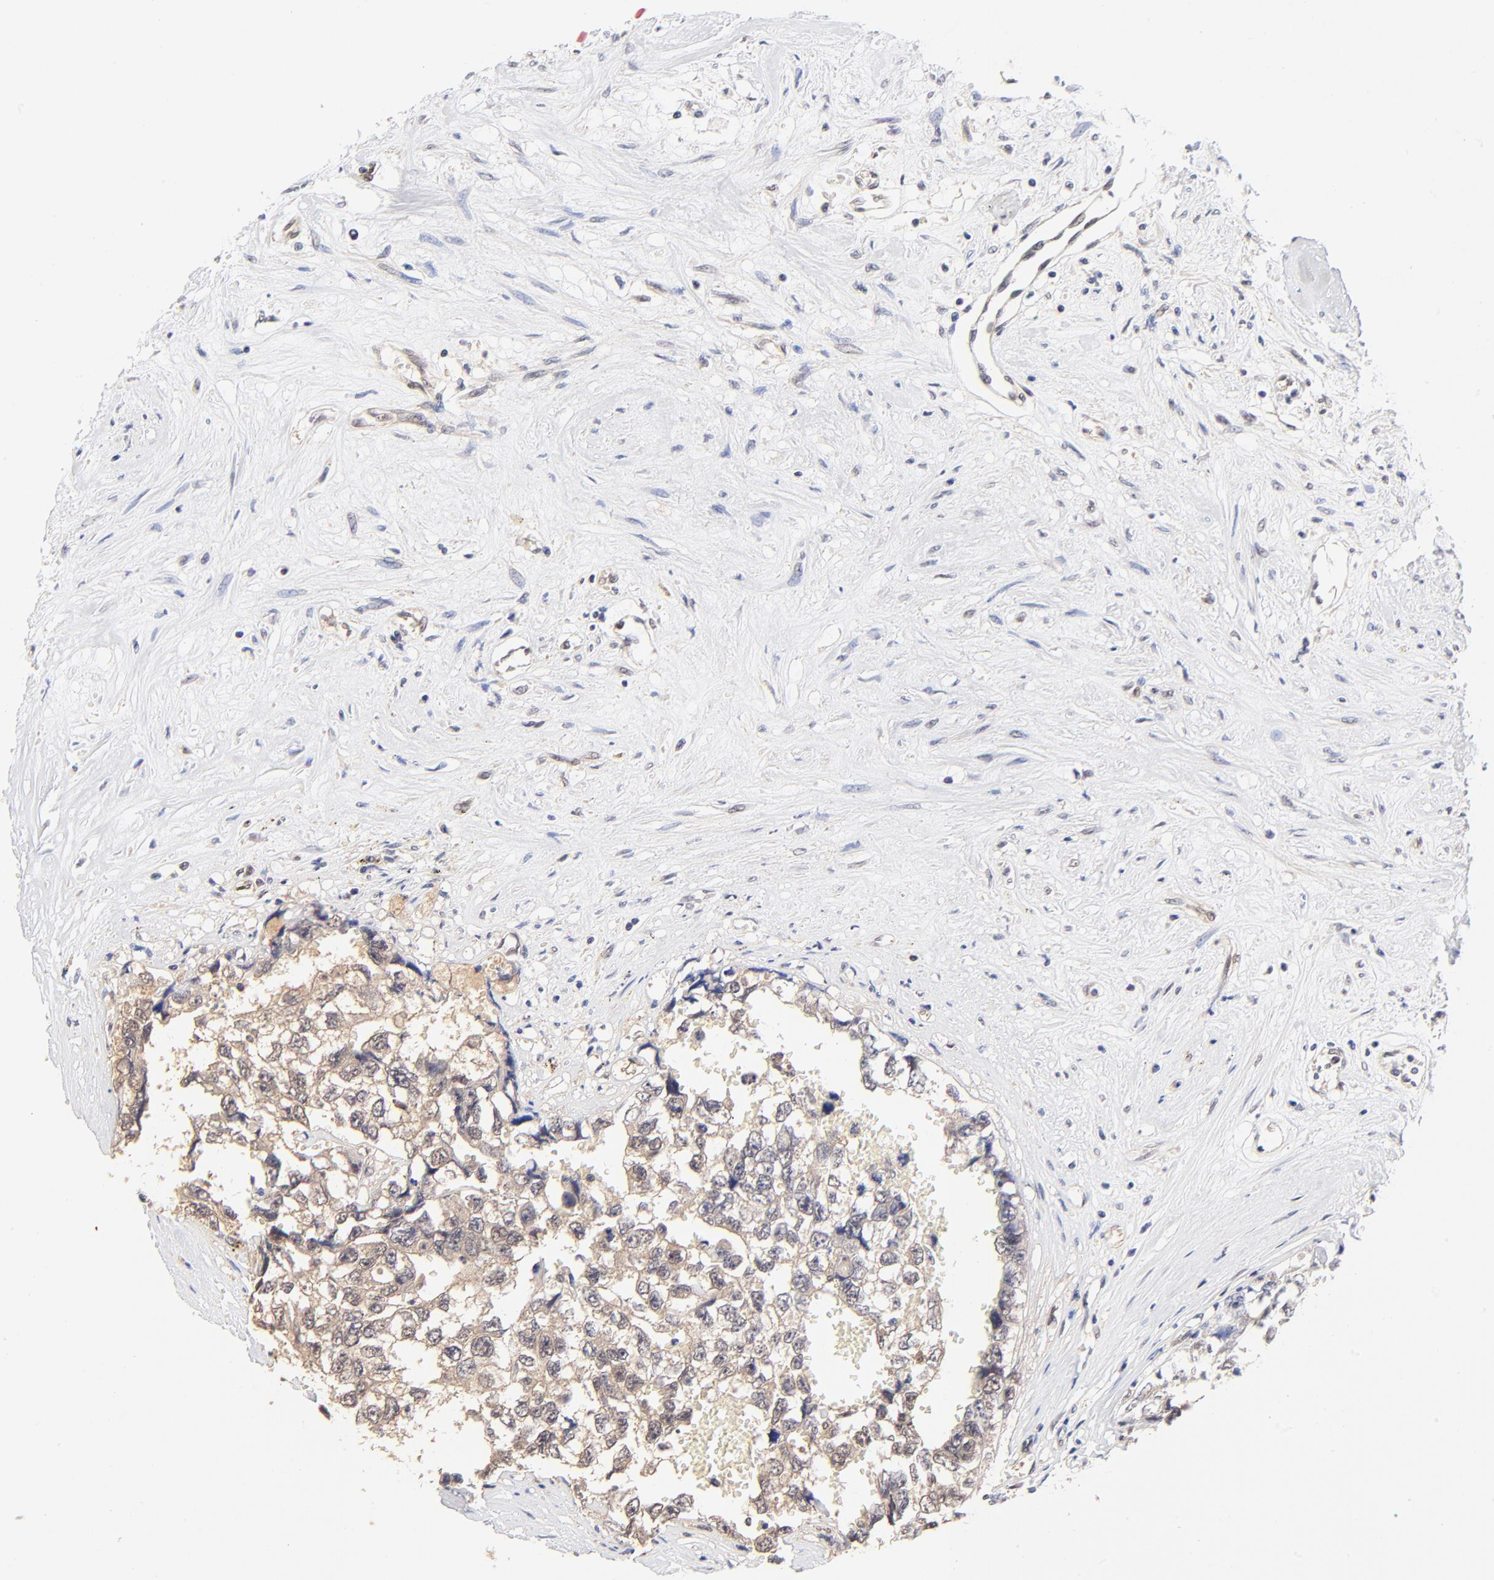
{"staining": {"intensity": "weak", "quantity": ">75%", "location": "cytoplasmic/membranous"}, "tissue": "testis cancer", "cell_type": "Tumor cells", "image_type": "cancer", "snomed": [{"axis": "morphology", "description": "Carcinoma, Embryonal, NOS"}, {"axis": "topography", "description": "Testis"}], "caption": "Weak cytoplasmic/membranous positivity for a protein is appreciated in approximately >75% of tumor cells of testis cancer (embryonal carcinoma) using IHC.", "gene": "TXNL1", "patient": {"sex": "male", "age": 31}}